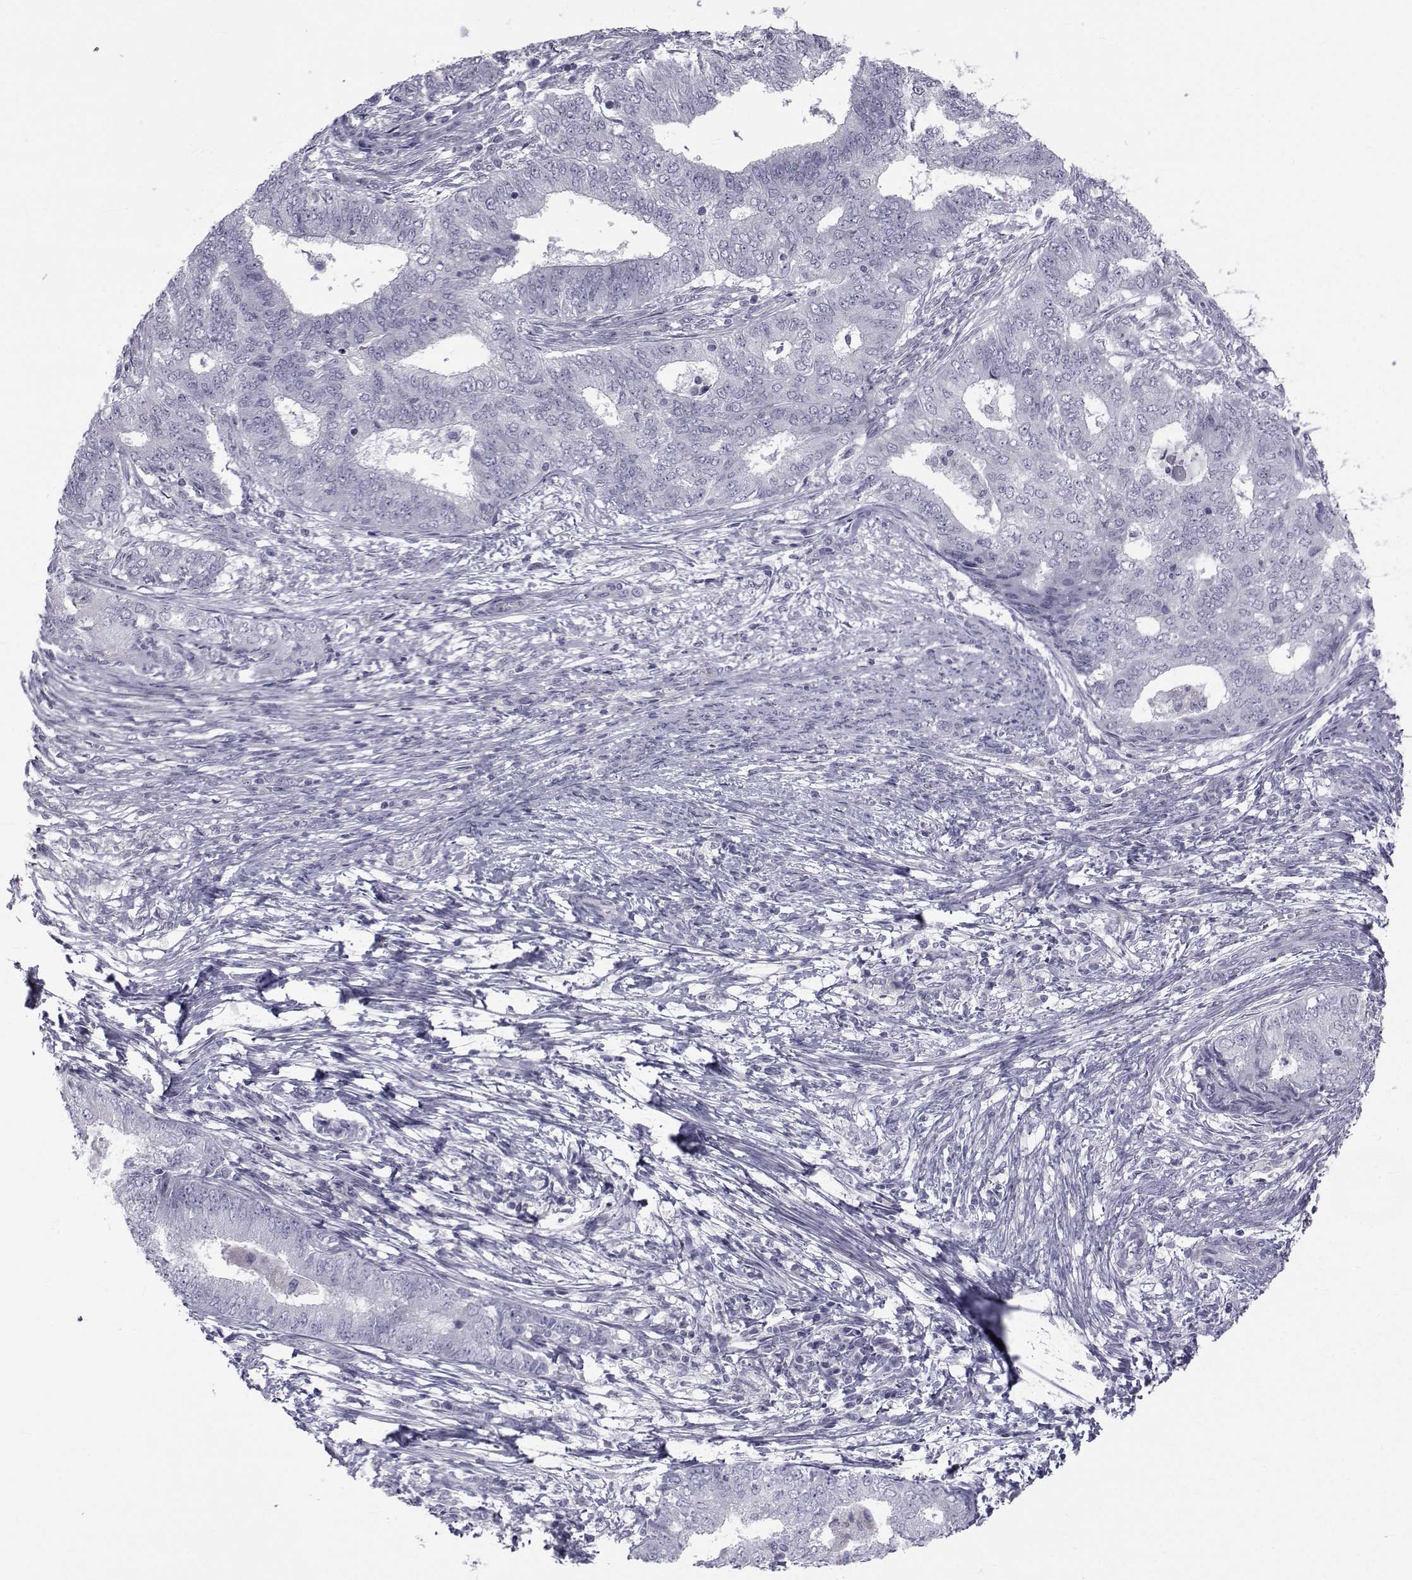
{"staining": {"intensity": "negative", "quantity": "none", "location": "none"}, "tissue": "endometrial cancer", "cell_type": "Tumor cells", "image_type": "cancer", "snomed": [{"axis": "morphology", "description": "Adenocarcinoma, NOS"}, {"axis": "topography", "description": "Endometrium"}], "caption": "Image shows no protein expression in tumor cells of adenocarcinoma (endometrial) tissue.", "gene": "FDXR", "patient": {"sex": "female", "age": 62}}